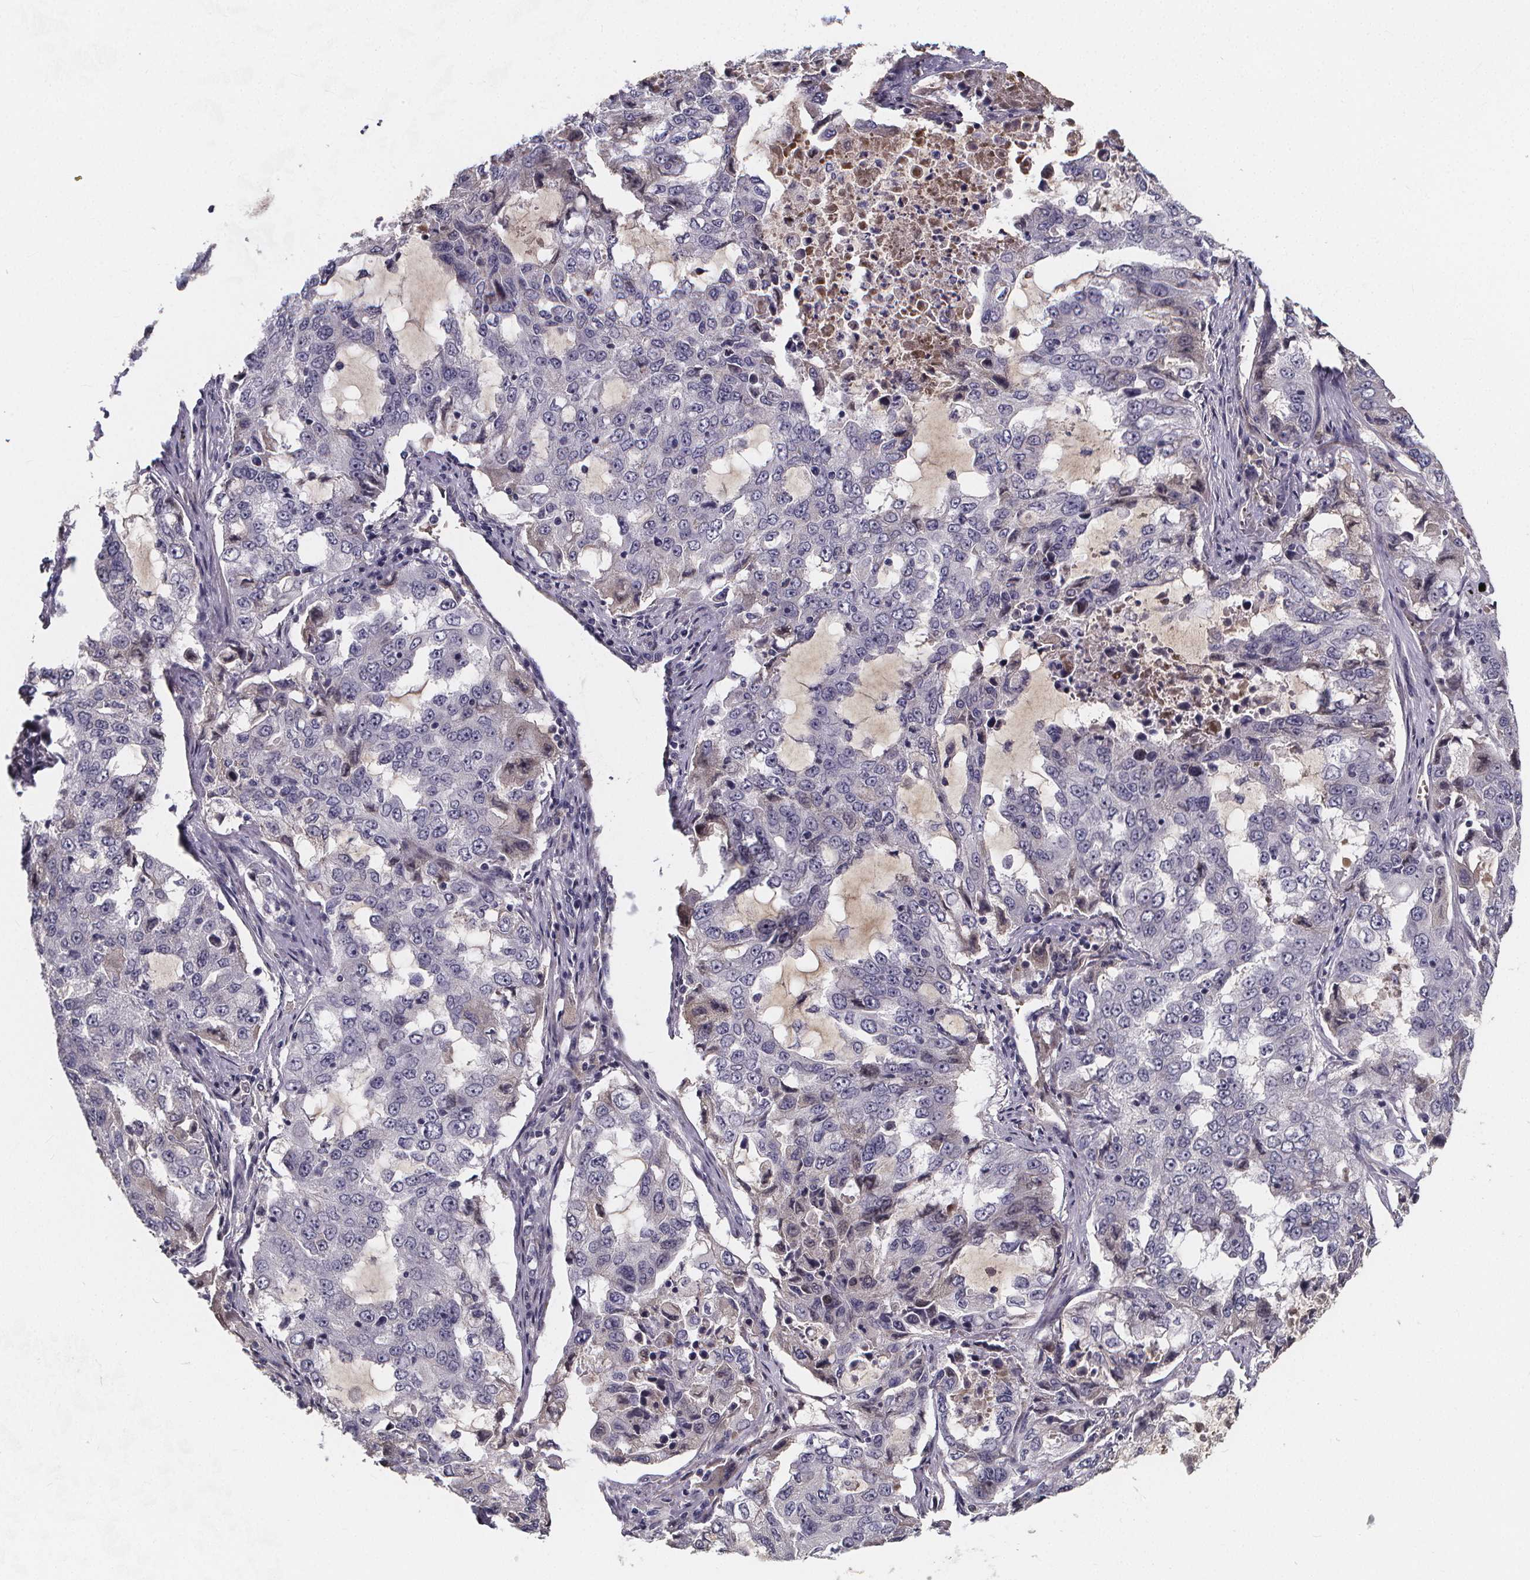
{"staining": {"intensity": "negative", "quantity": "none", "location": "none"}, "tissue": "lung cancer", "cell_type": "Tumor cells", "image_type": "cancer", "snomed": [{"axis": "morphology", "description": "Adenocarcinoma, NOS"}, {"axis": "topography", "description": "Lung"}], "caption": "Protein analysis of lung cancer exhibits no significant staining in tumor cells. The staining was performed using DAB to visualize the protein expression in brown, while the nuclei were stained in blue with hematoxylin (Magnification: 20x).", "gene": "AGT", "patient": {"sex": "female", "age": 61}}